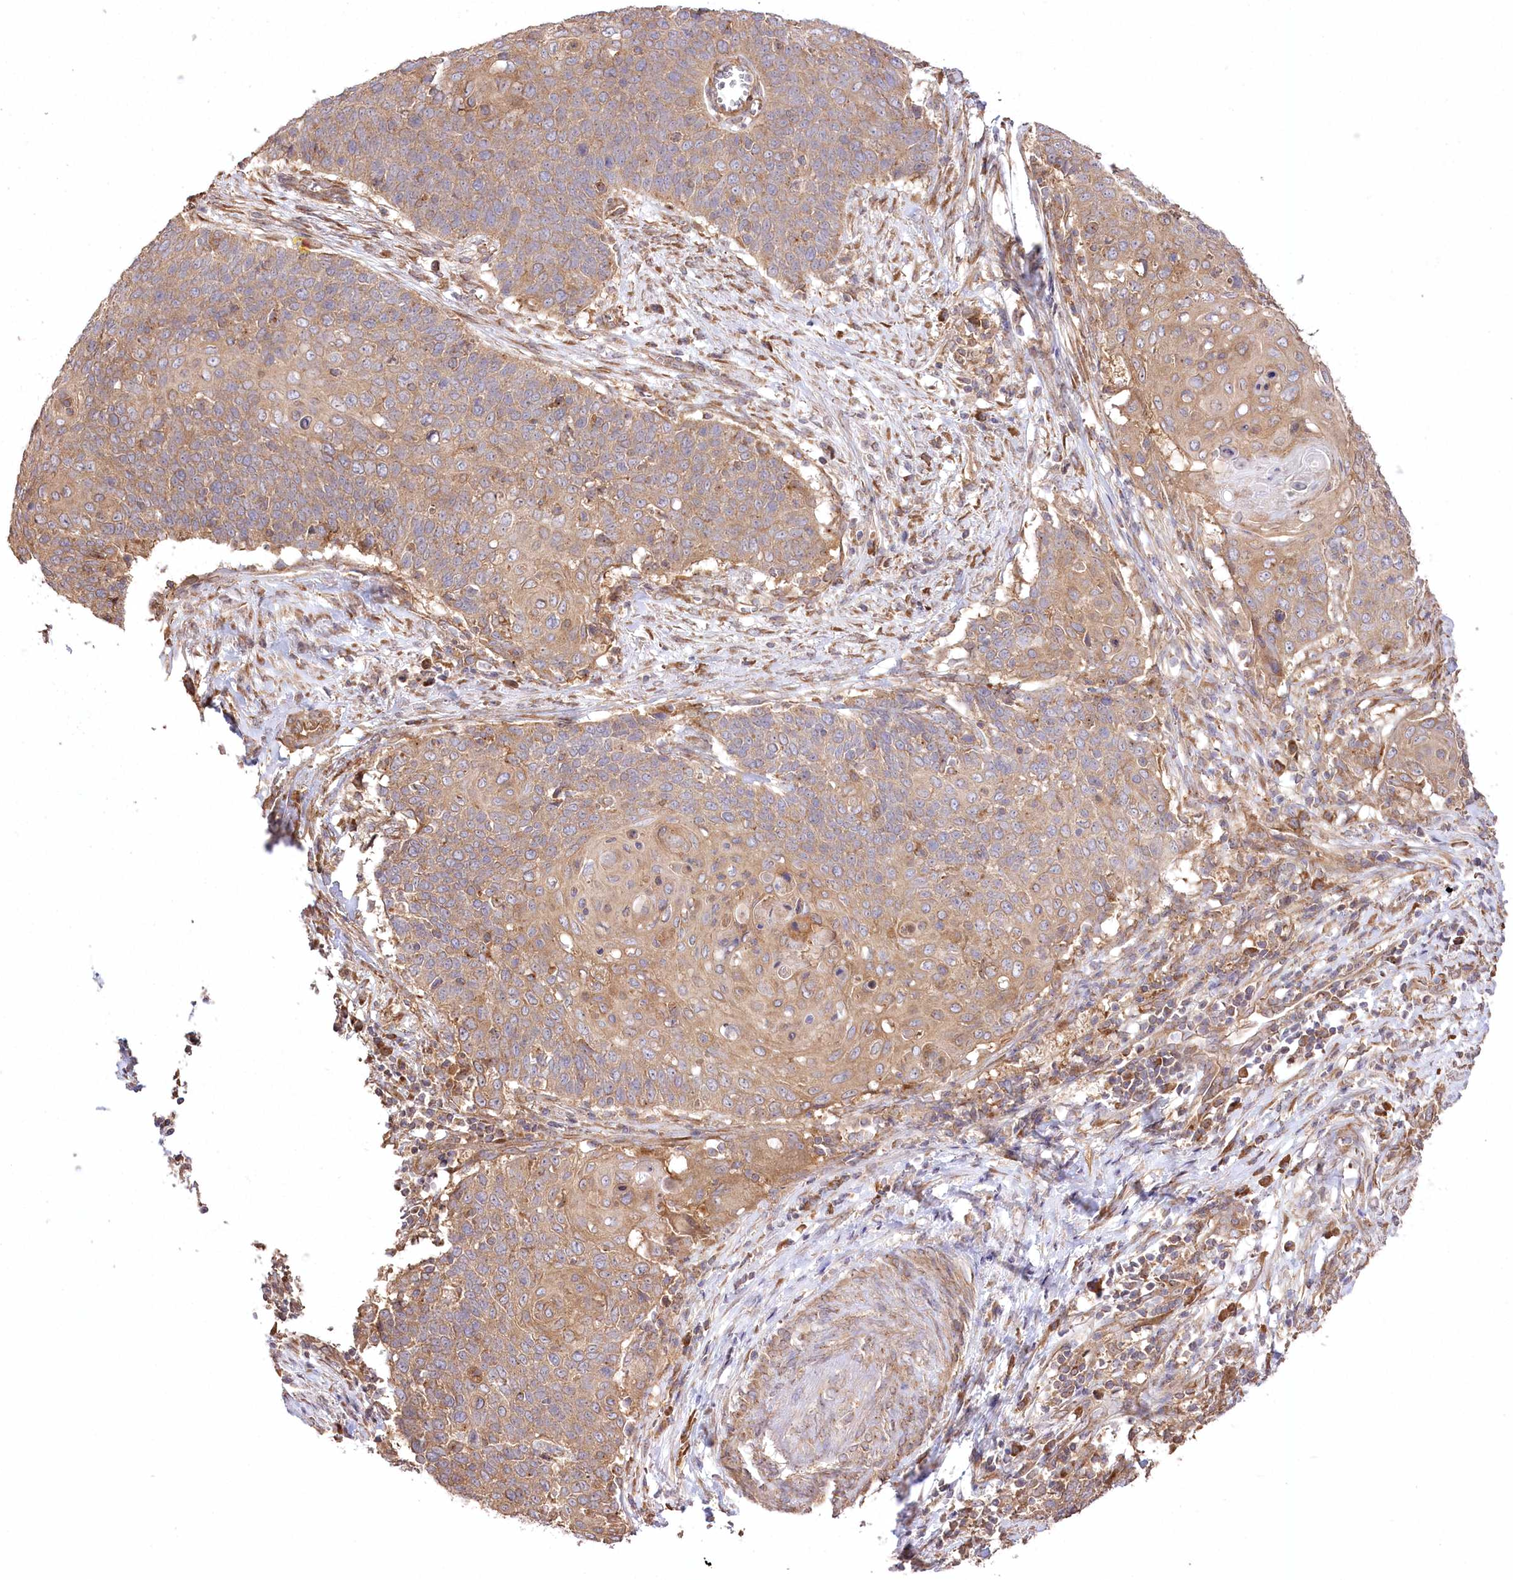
{"staining": {"intensity": "moderate", "quantity": ">75%", "location": "cytoplasmic/membranous"}, "tissue": "cervical cancer", "cell_type": "Tumor cells", "image_type": "cancer", "snomed": [{"axis": "morphology", "description": "Squamous cell carcinoma, NOS"}, {"axis": "topography", "description": "Cervix"}], "caption": "Human cervical cancer stained with a brown dye demonstrates moderate cytoplasmic/membranous positive expression in approximately >75% of tumor cells.", "gene": "PRSS53", "patient": {"sex": "female", "age": 39}}